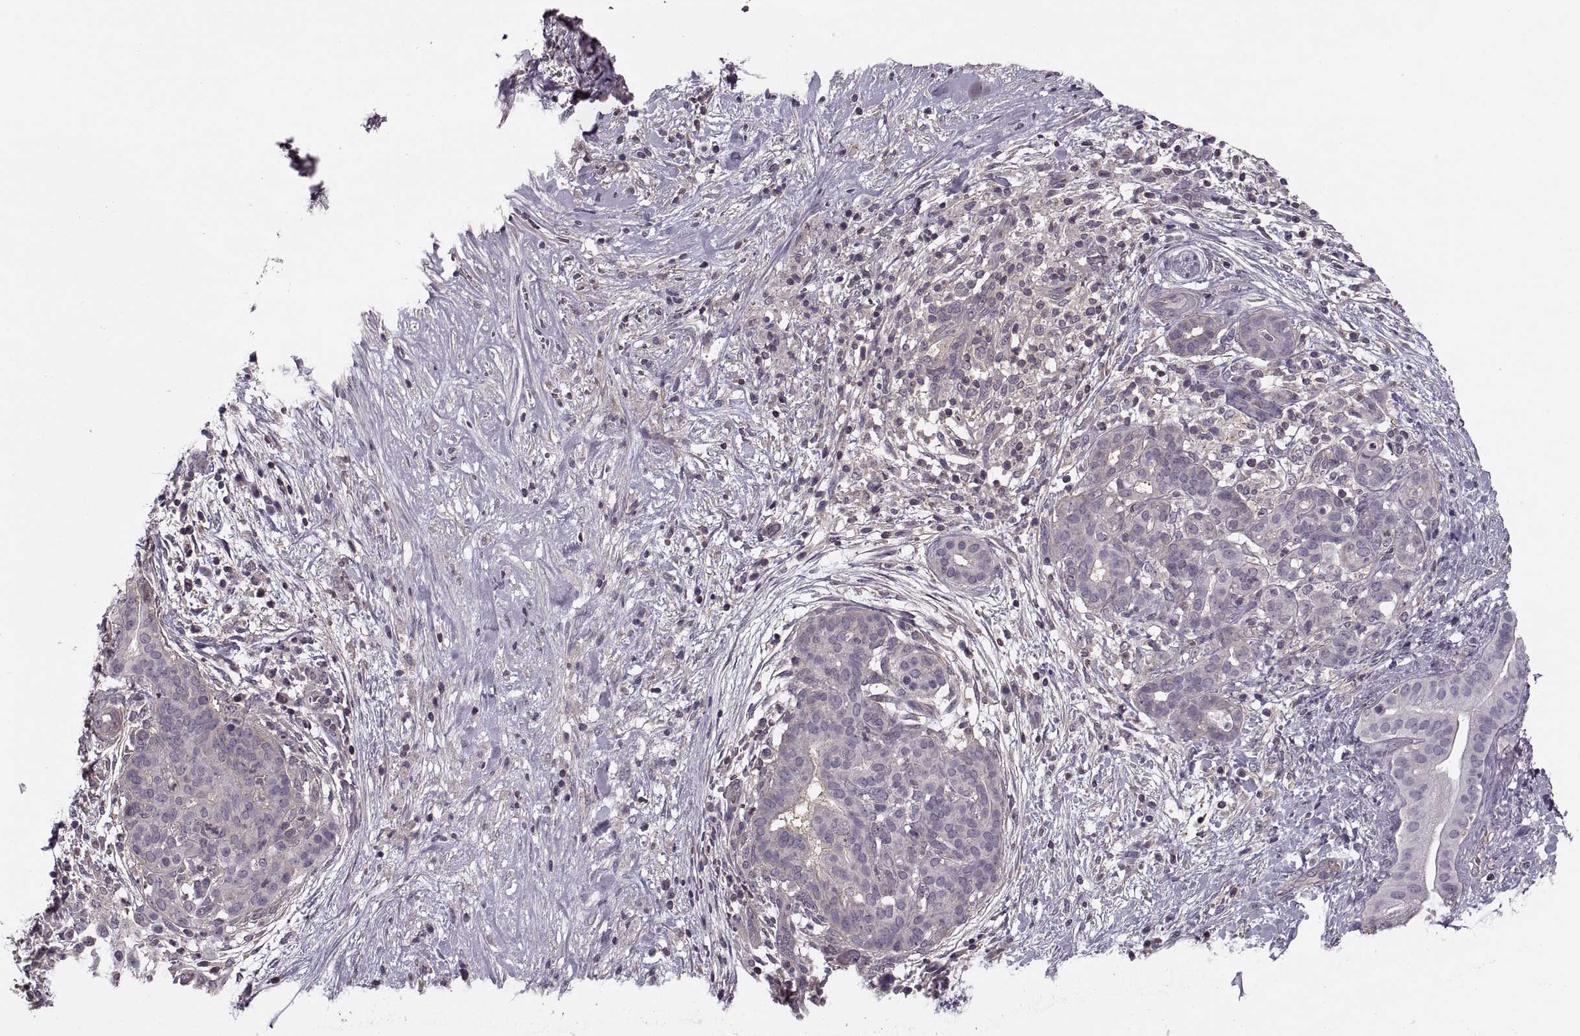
{"staining": {"intensity": "negative", "quantity": "none", "location": "none"}, "tissue": "pancreatic cancer", "cell_type": "Tumor cells", "image_type": "cancer", "snomed": [{"axis": "morphology", "description": "Adenocarcinoma, NOS"}, {"axis": "topography", "description": "Pancreas"}], "caption": "DAB (3,3'-diaminobenzidine) immunohistochemical staining of pancreatic adenocarcinoma reveals no significant expression in tumor cells.", "gene": "LUZP2", "patient": {"sex": "male", "age": 44}}